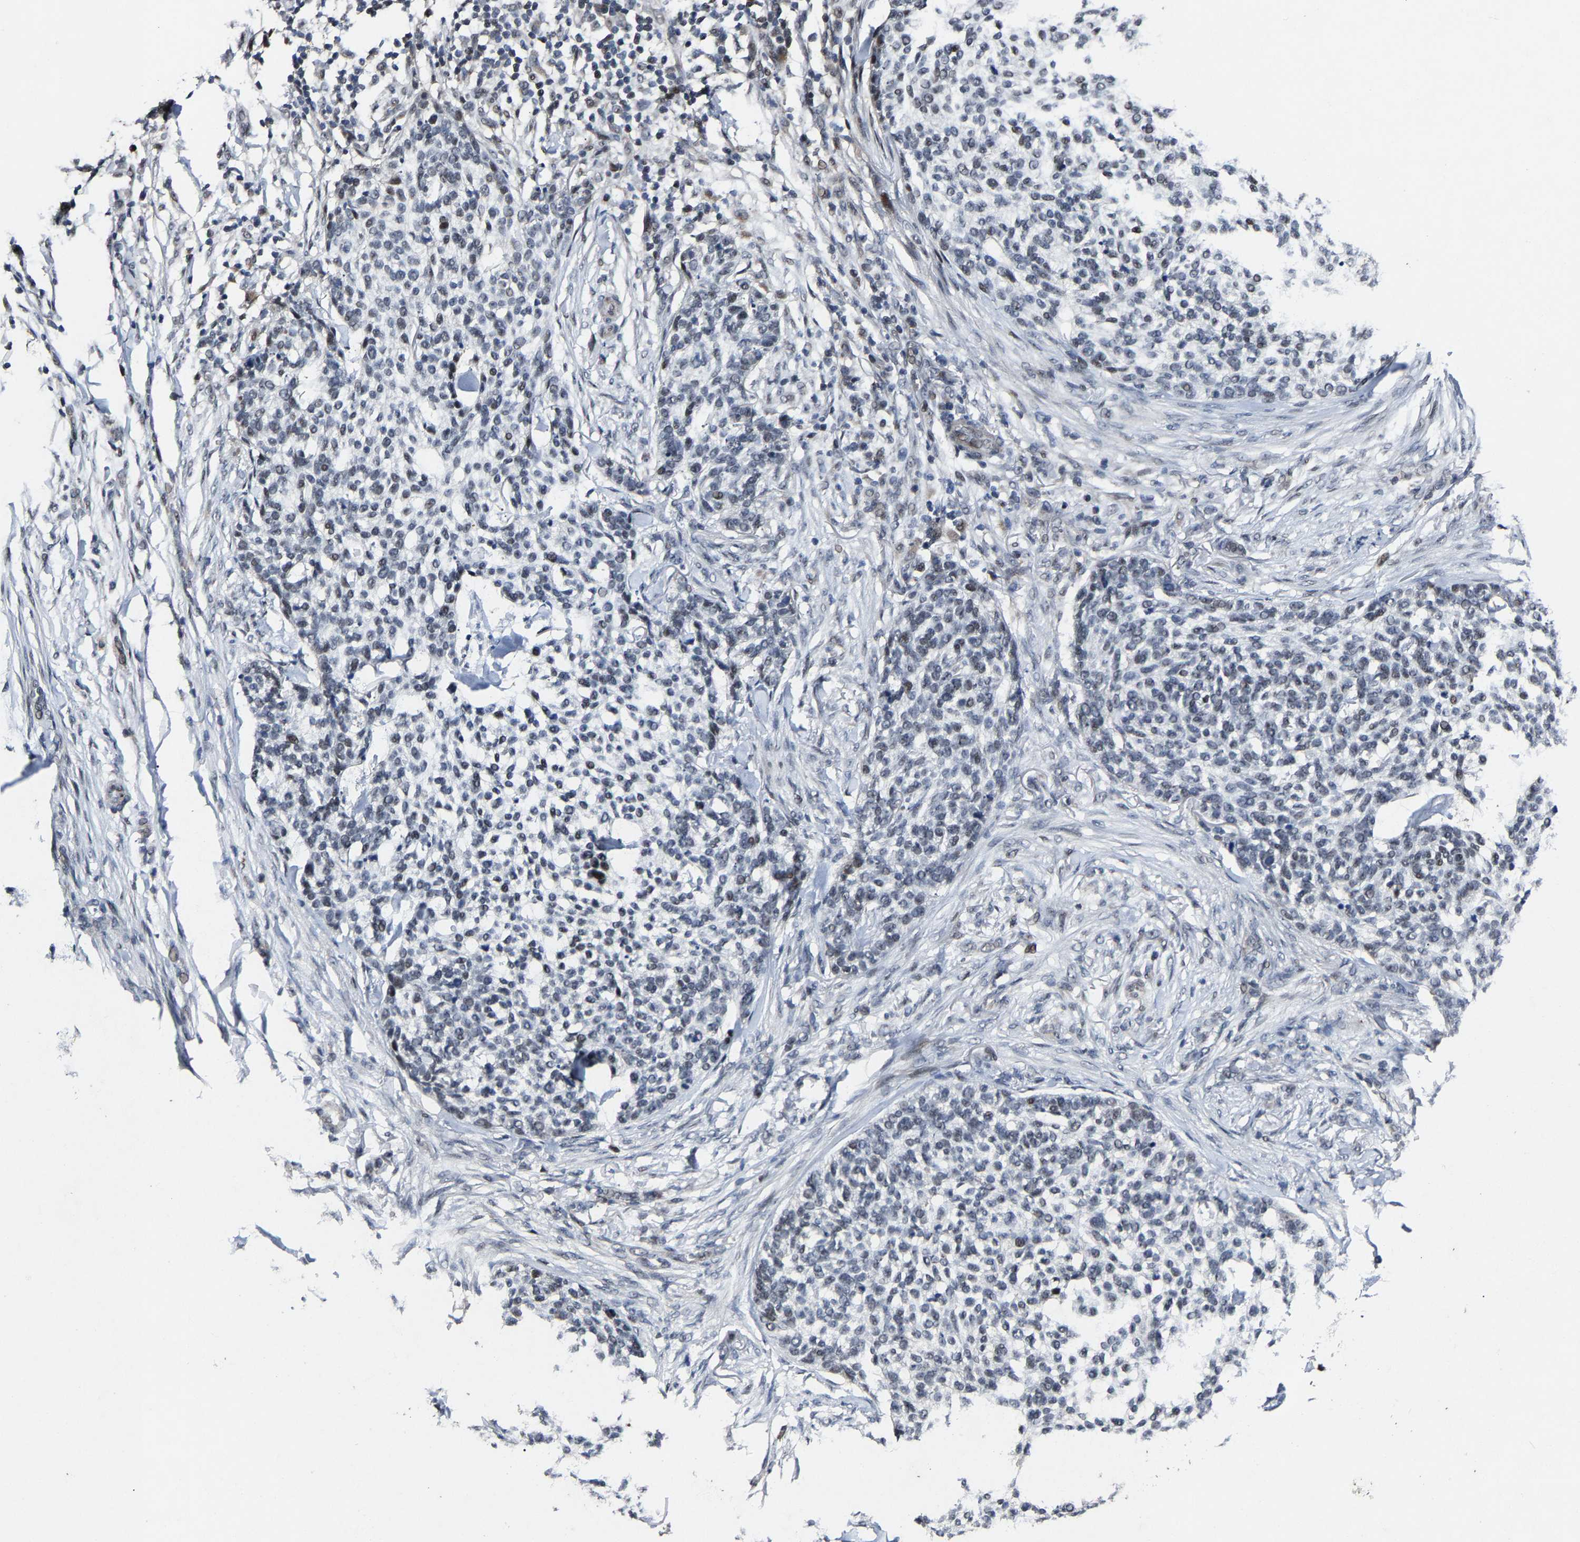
{"staining": {"intensity": "negative", "quantity": "none", "location": "none"}, "tissue": "skin cancer", "cell_type": "Tumor cells", "image_type": "cancer", "snomed": [{"axis": "morphology", "description": "Basal cell carcinoma"}, {"axis": "topography", "description": "Skin"}], "caption": "Immunohistochemical staining of skin cancer (basal cell carcinoma) demonstrates no significant staining in tumor cells.", "gene": "LSM8", "patient": {"sex": "female", "age": 64}}